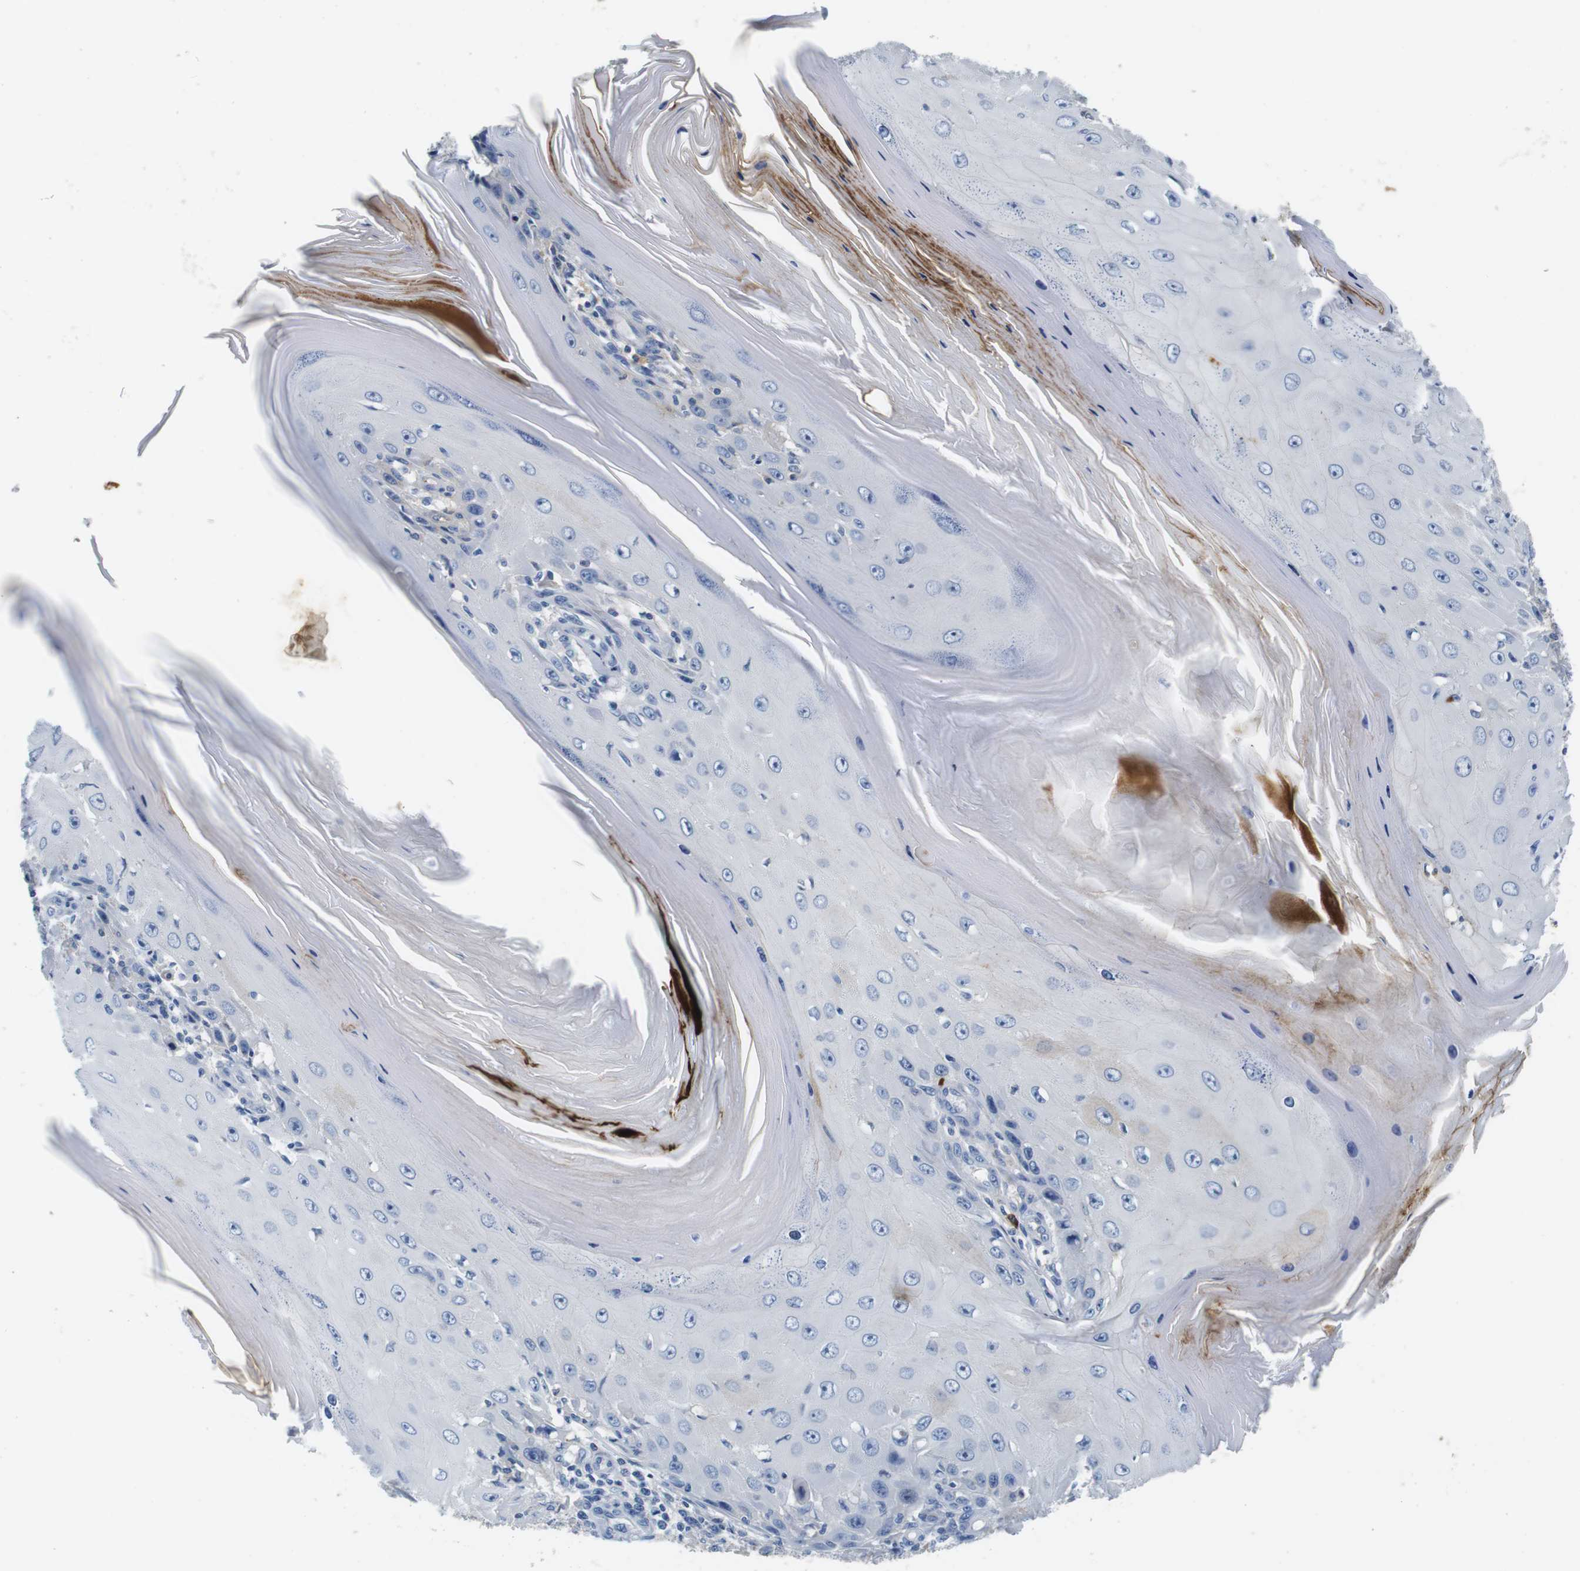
{"staining": {"intensity": "negative", "quantity": "none", "location": "none"}, "tissue": "skin cancer", "cell_type": "Tumor cells", "image_type": "cancer", "snomed": [{"axis": "morphology", "description": "Squamous cell carcinoma, NOS"}, {"axis": "topography", "description": "Skin"}], "caption": "High magnification brightfield microscopy of squamous cell carcinoma (skin) stained with DAB (3,3'-diaminobenzidine) (brown) and counterstained with hematoxylin (blue): tumor cells show no significant positivity.", "gene": "IGKC", "patient": {"sex": "female", "age": 73}}